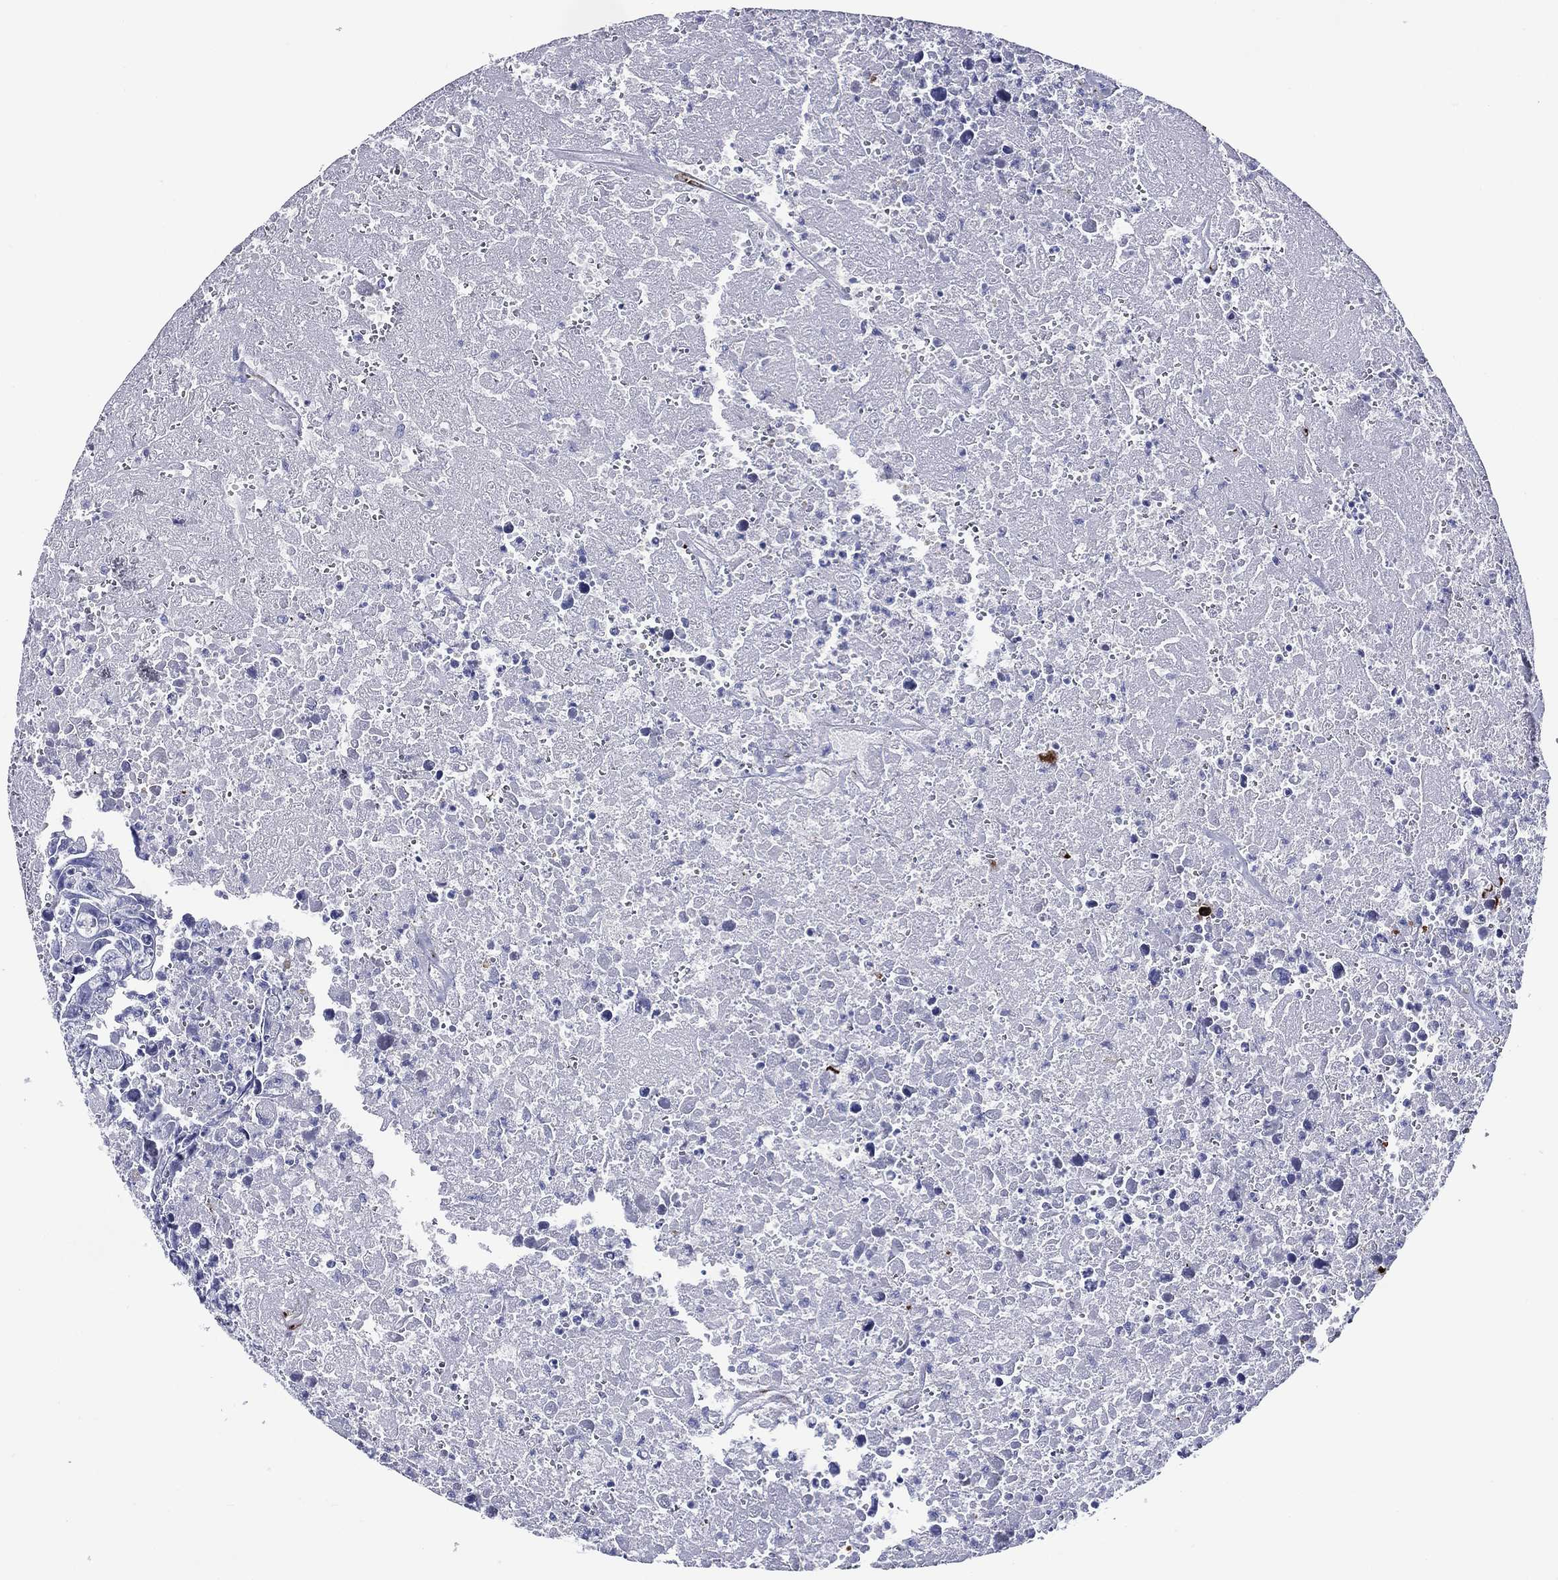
{"staining": {"intensity": "negative", "quantity": "none", "location": "none"}, "tissue": "testis cancer", "cell_type": "Tumor cells", "image_type": "cancer", "snomed": [{"axis": "morphology", "description": "Carcinoma, Embryonal, NOS"}, {"axis": "topography", "description": "Testis"}], "caption": "There is no significant expression in tumor cells of testis cancer (embryonal carcinoma). (Immunohistochemistry, brightfield microscopy, high magnification).", "gene": "ACE2", "patient": {"sex": "male", "age": 24}}